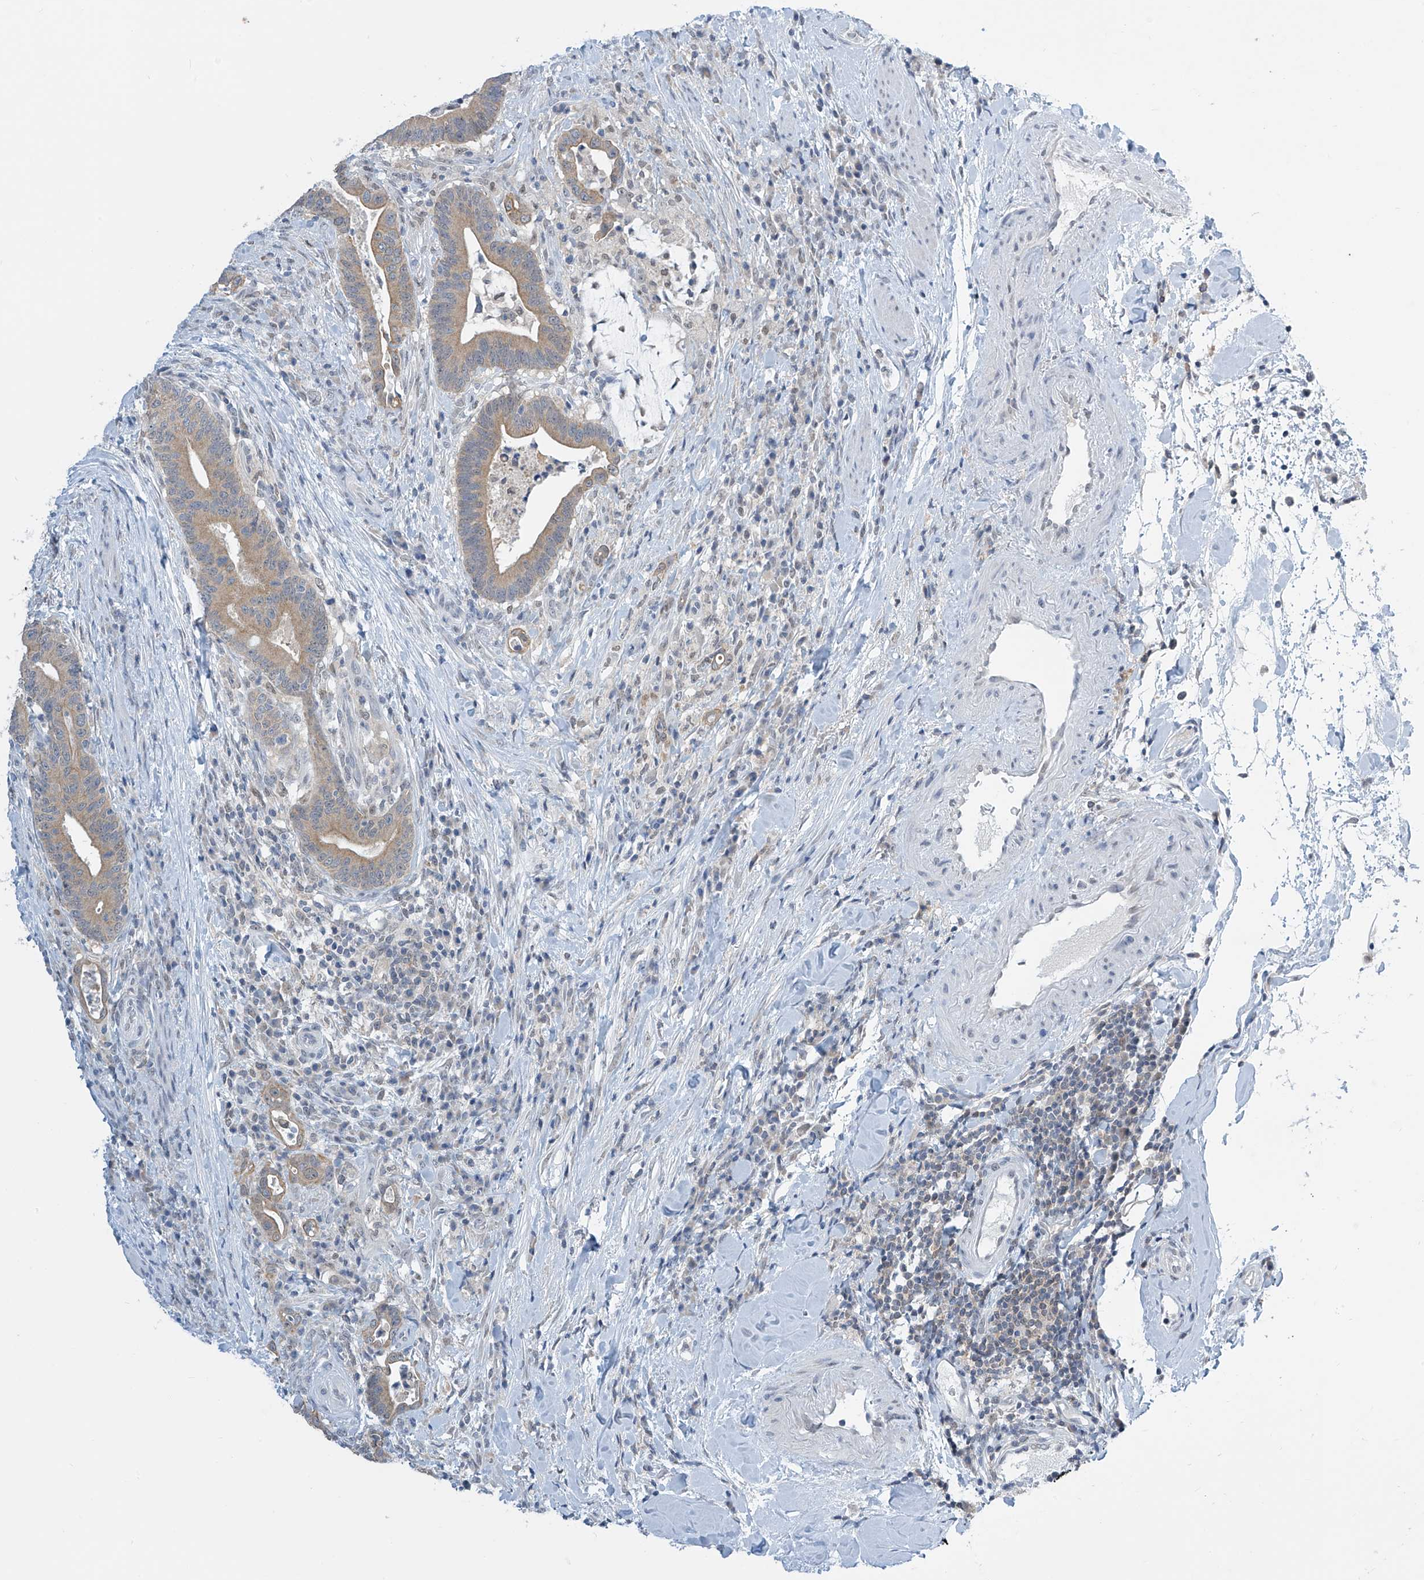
{"staining": {"intensity": "moderate", "quantity": ">75%", "location": "cytoplasmic/membranous"}, "tissue": "colorectal cancer", "cell_type": "Tumor cells", "image_type": "cancer", "snomed": [{"axis": "morphology", "description": "Adenocarcinoma, NOS"}, {"axis": "topography", "description": "Colon"}], "caption": "Brown immunohistochemical staining in human adenocarcinoma (colorectal) reveals moderate cytoplasmic/membranous expression in approximately >75% of tumor cells. (brown staining indicates protein expression, while blue staining denotes nuclei).", "gene": "APLF", "patient": {"sex": "female", "age": 66}}